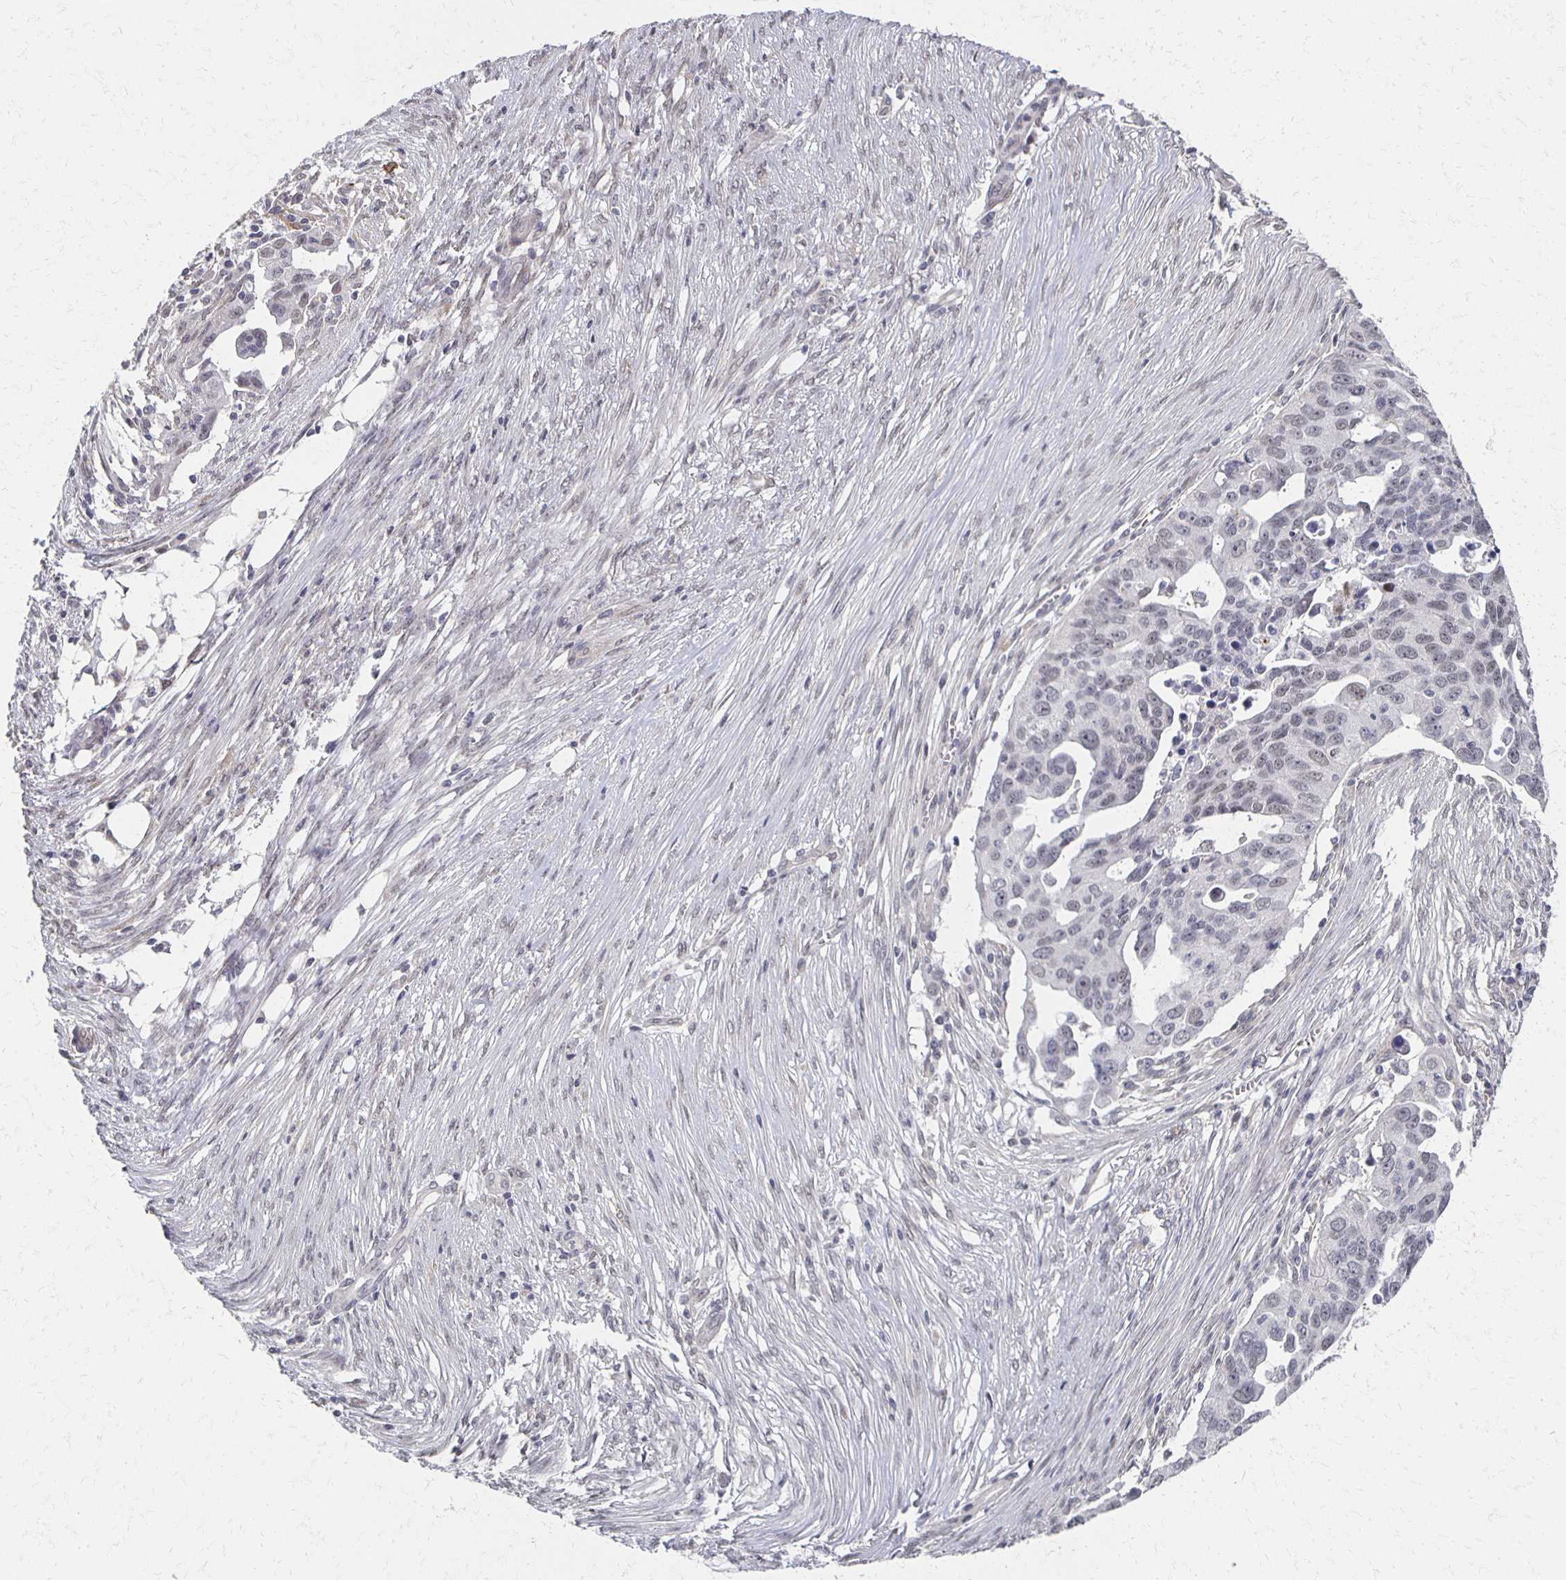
{"staining": {"intensity": "negative", "quantity": "none", "location": "none"}, "tissue": "ovarian cancer", "cell_type": "Tumor cells", "image_type": "cancer", "snomed": [{"axis": "morphology", "description": "Carcinoma, endometroid"}, {"axis": "morphology", "description": "Cystadenocarcinoma, serous, NOS"}, {"axis": "topography", "description": "Ovary"}], "caption": "High power microscopy micrograph of an immunohistochemistry (IHC) histopathology image of ovarian cancer (endometroid carcinoma), revealing no significant positivity in tumor cells. (DAB immunohistochemistry (IHC) visualized using brightfield microscopy, high magnification).", "gene": "DAB1", "patient": {"sex": "female", "age": 45}}